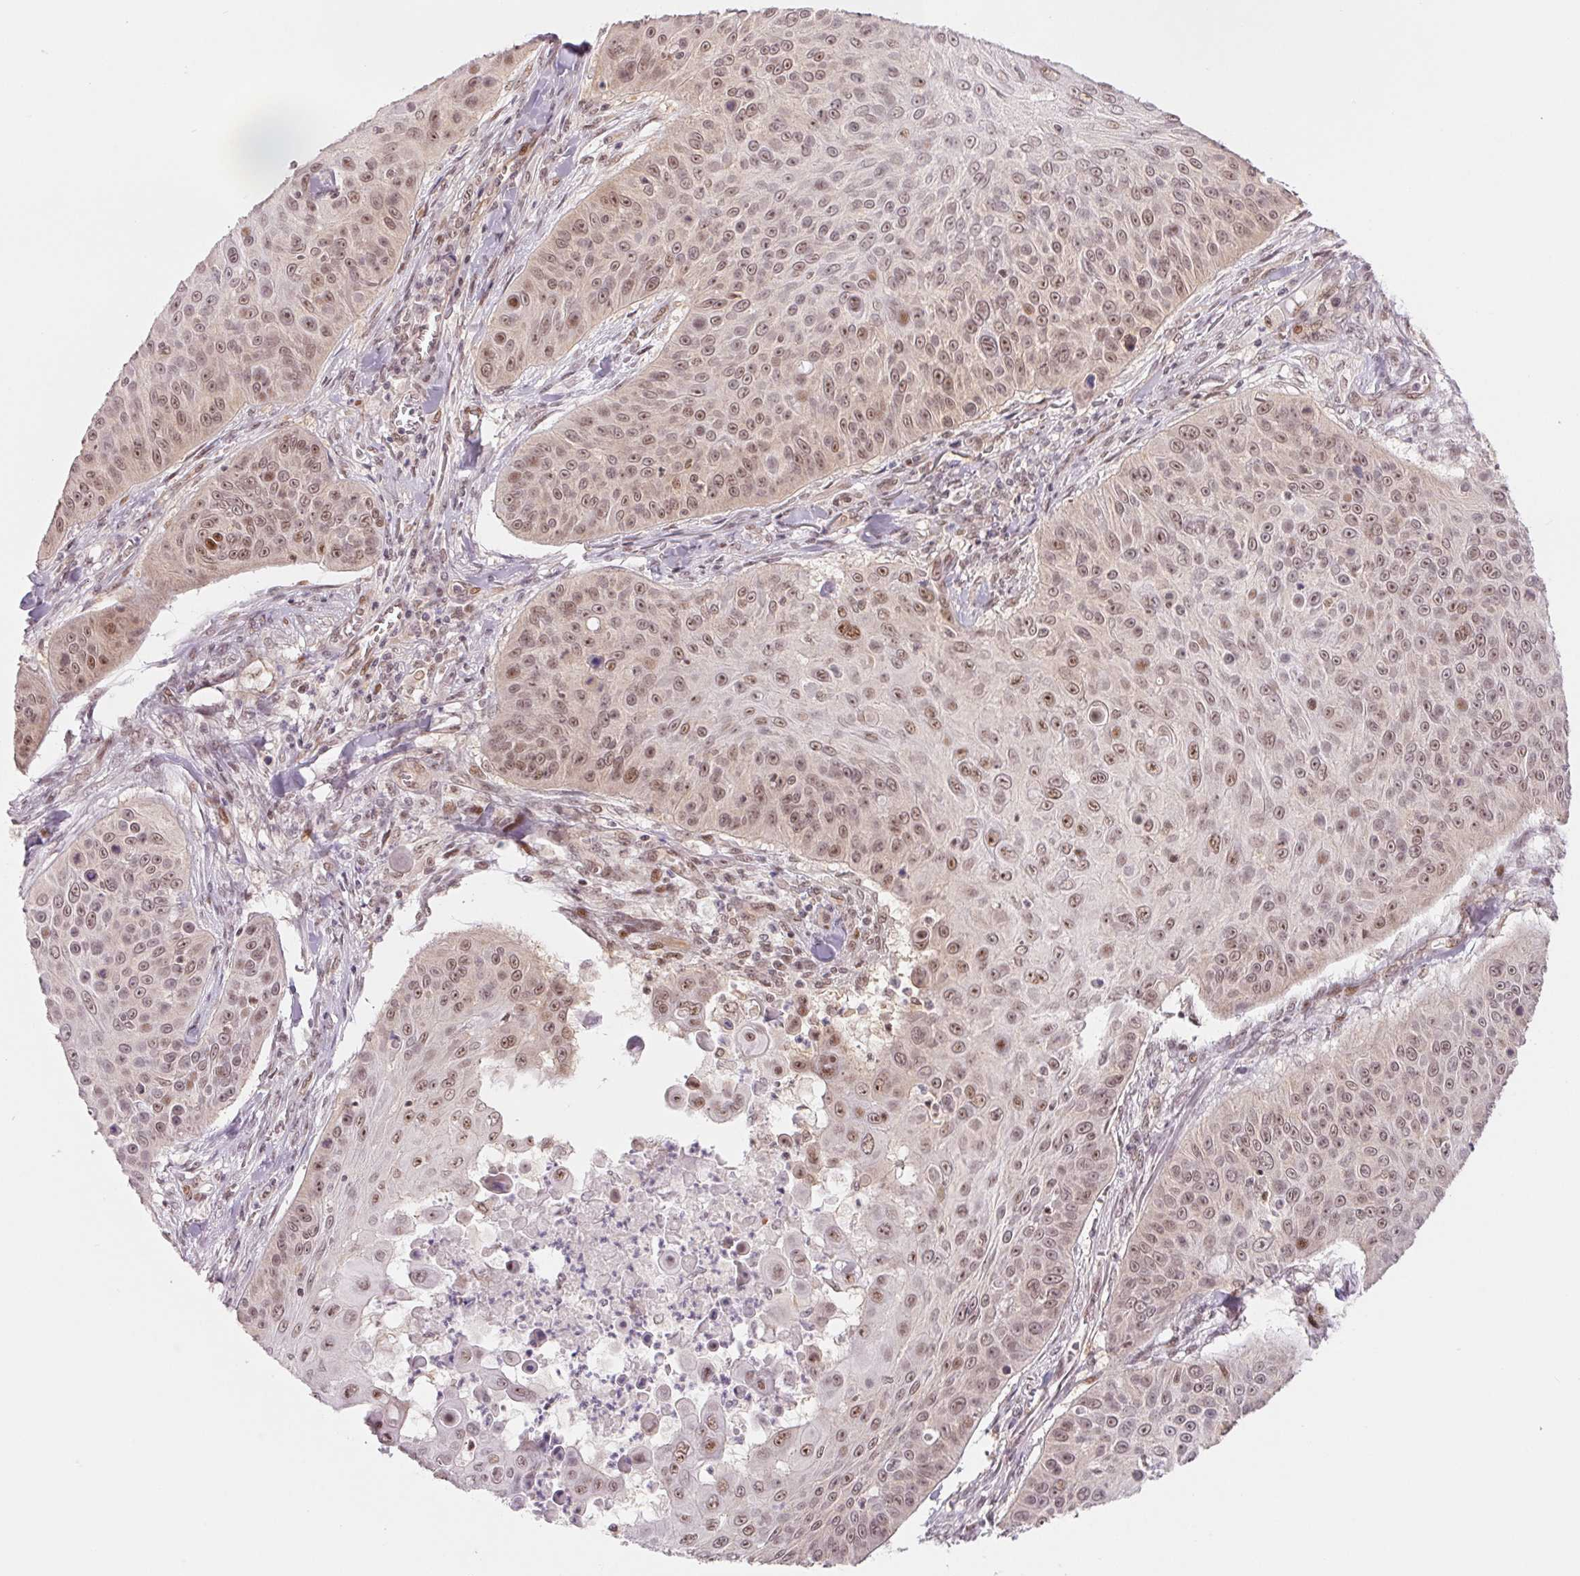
{"staining": {"intensity": "weak", "quantity": "25%-75%", "location": "nuclear"}, "tissue": "skin cancer", "cell_type": "Tumor cells", "image_type": "cancer", "snomed": [{"axis": "morphology", "description": "Squamous cell carcinoma, NOS"}, {"axis": "topography", "description": "Skin"}], "caption": "Protein staining by immunohistochemistry (IHC) reveals weak nuclear positivity in approximately 25%-75% of tumor cells in skin cancer (squamous cell carcinoma).", "gene": "DNAJB6", "patient": {"sex": "male", "age": 82}}